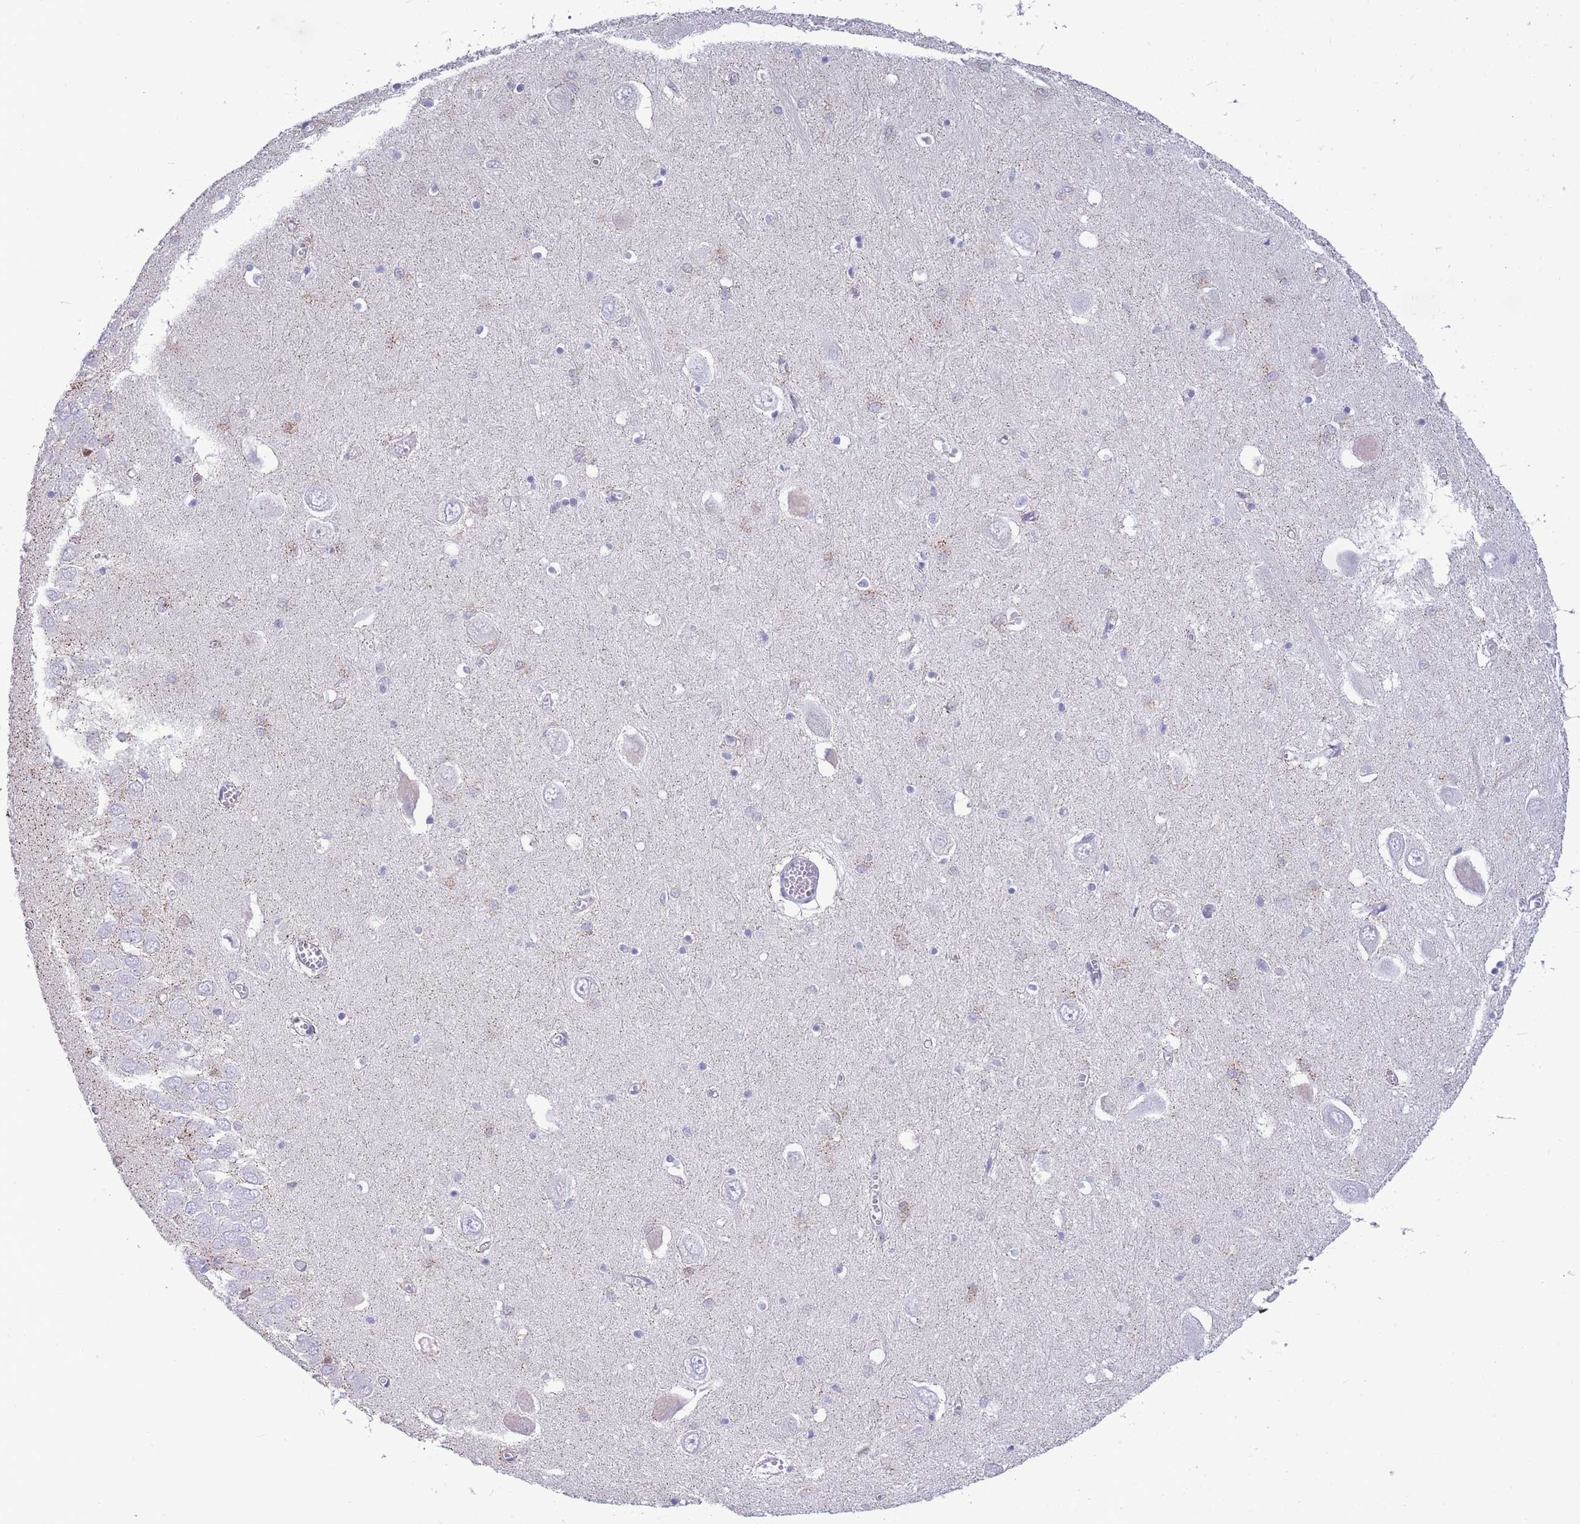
{"staining": {"intensity": "negative", "quantity": "none", "location": "none"}, "tissue": "hippocampus", "cell_type": "Glial cells", "image_type": "normal", "snomed": [{"axis": "morphology", "description": "Normal tissue, NOS"}, {"axis": "topography", "description": "Hippocampus"}], "caption": "Immunohistochemistry image of unremarkable hippocampus: human hippocampus stained with DAB (3,3'-diaminobenzidine) shows no significant protein expression in glial cells.", "gene": "INTS2", "patient": {"sex": "male", "age": 70}}